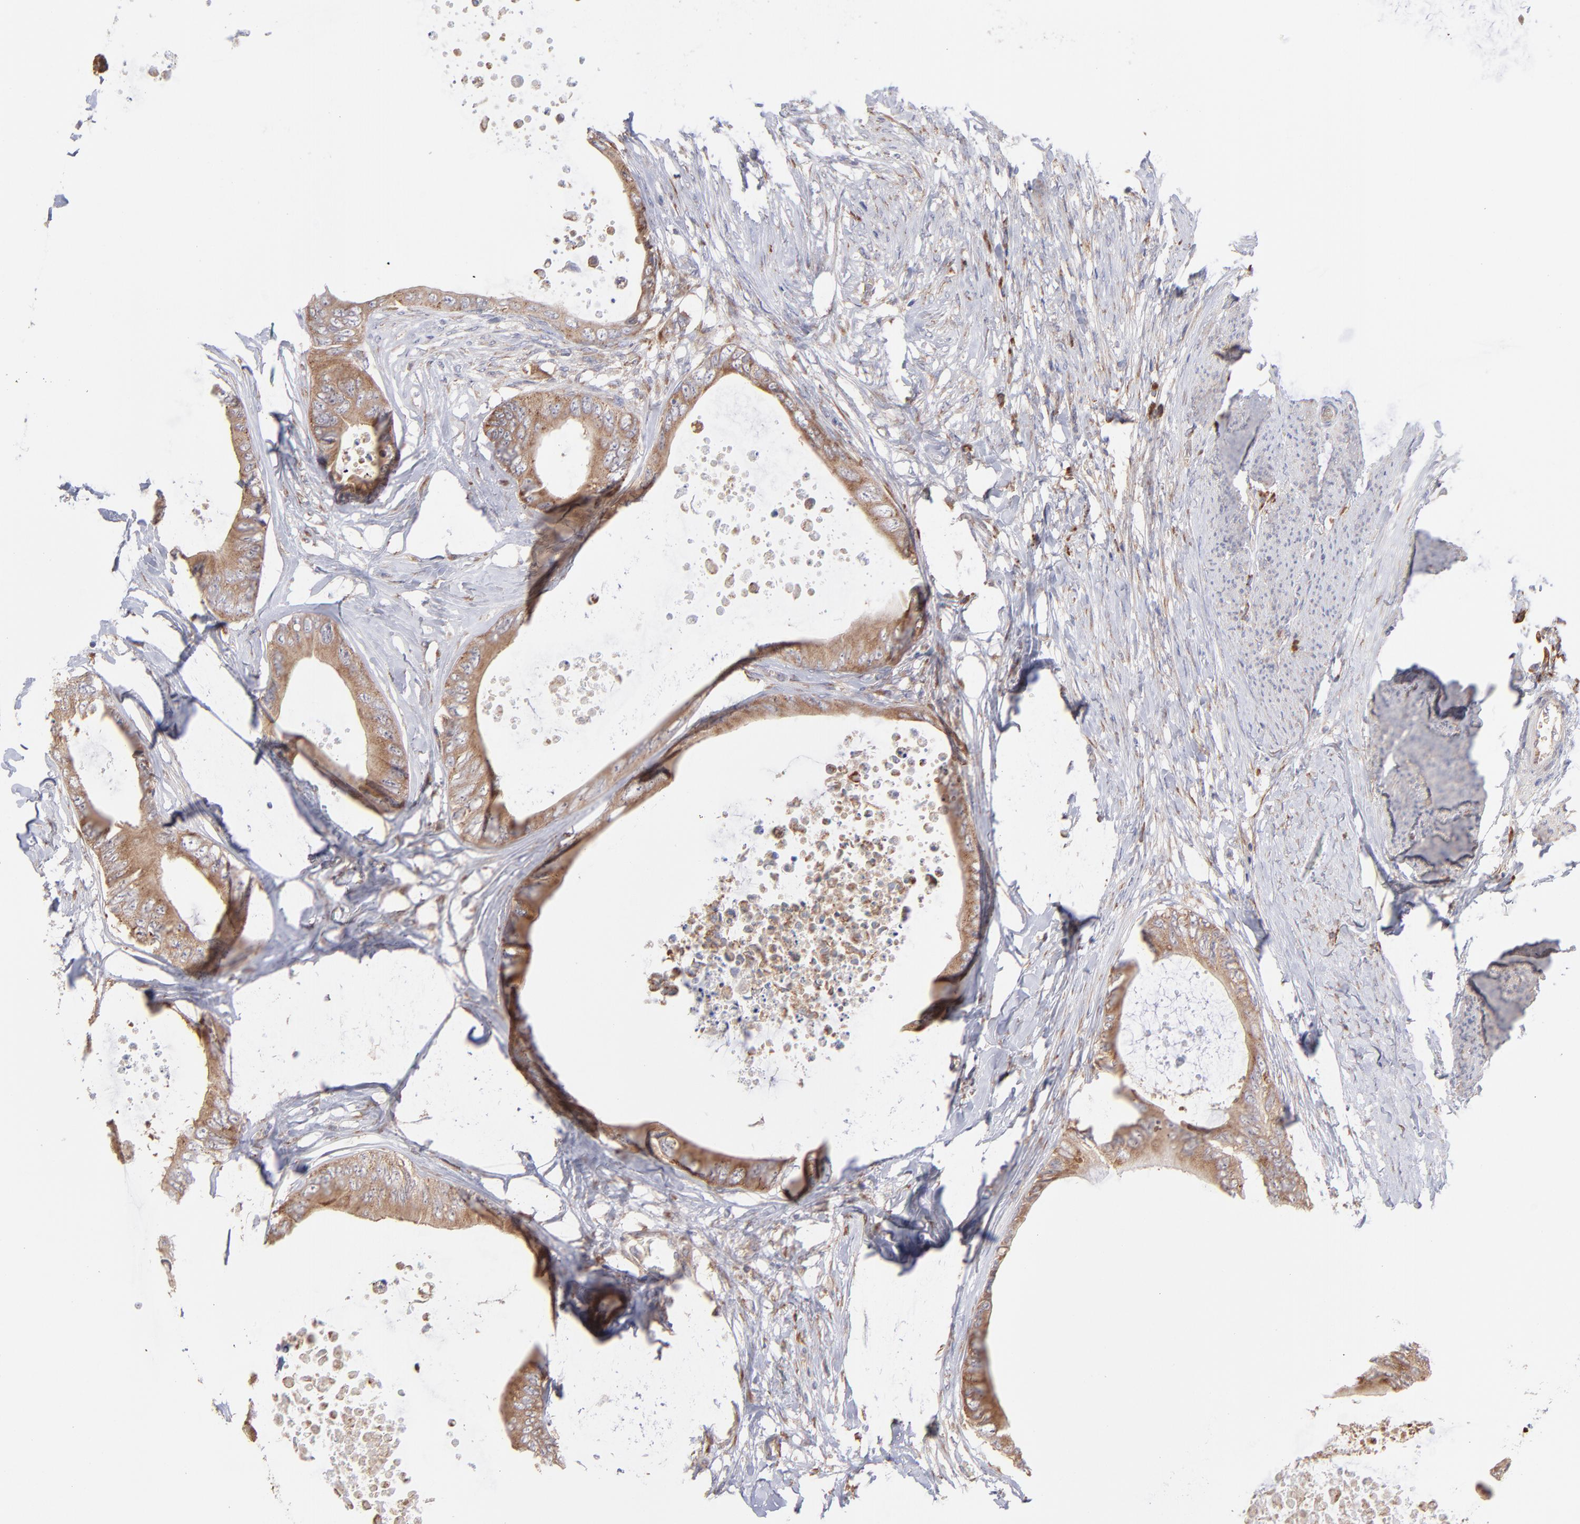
{"staining": {"intensity": "weak", "quantity": ">75%", "location": "cytoplasmic/membranous"}, "tissue": "colorectal cancer", "cell_type": "Tumor cells", "image_type": "cancer", "snomed": [{"axis": "morphology", "description": "Normal tissue, NOS"}, {"axis": "morphology", "description": "Adenocarcinoma, NOS"}, {"axis": "topography", "description": "Rectum"}, {"axis": "topography", "description": "Peripheral nerve tissue"}], "caption": "Approximately >75% of tumor cells in human adenocarcinoma (colorectal) demonstrate weak cytoplasmic/membranous protein positivity as visualized by brown immunohistochemical staining.", "gene": "RPLP0", "patient": {"sex": "female", "age": 77}}